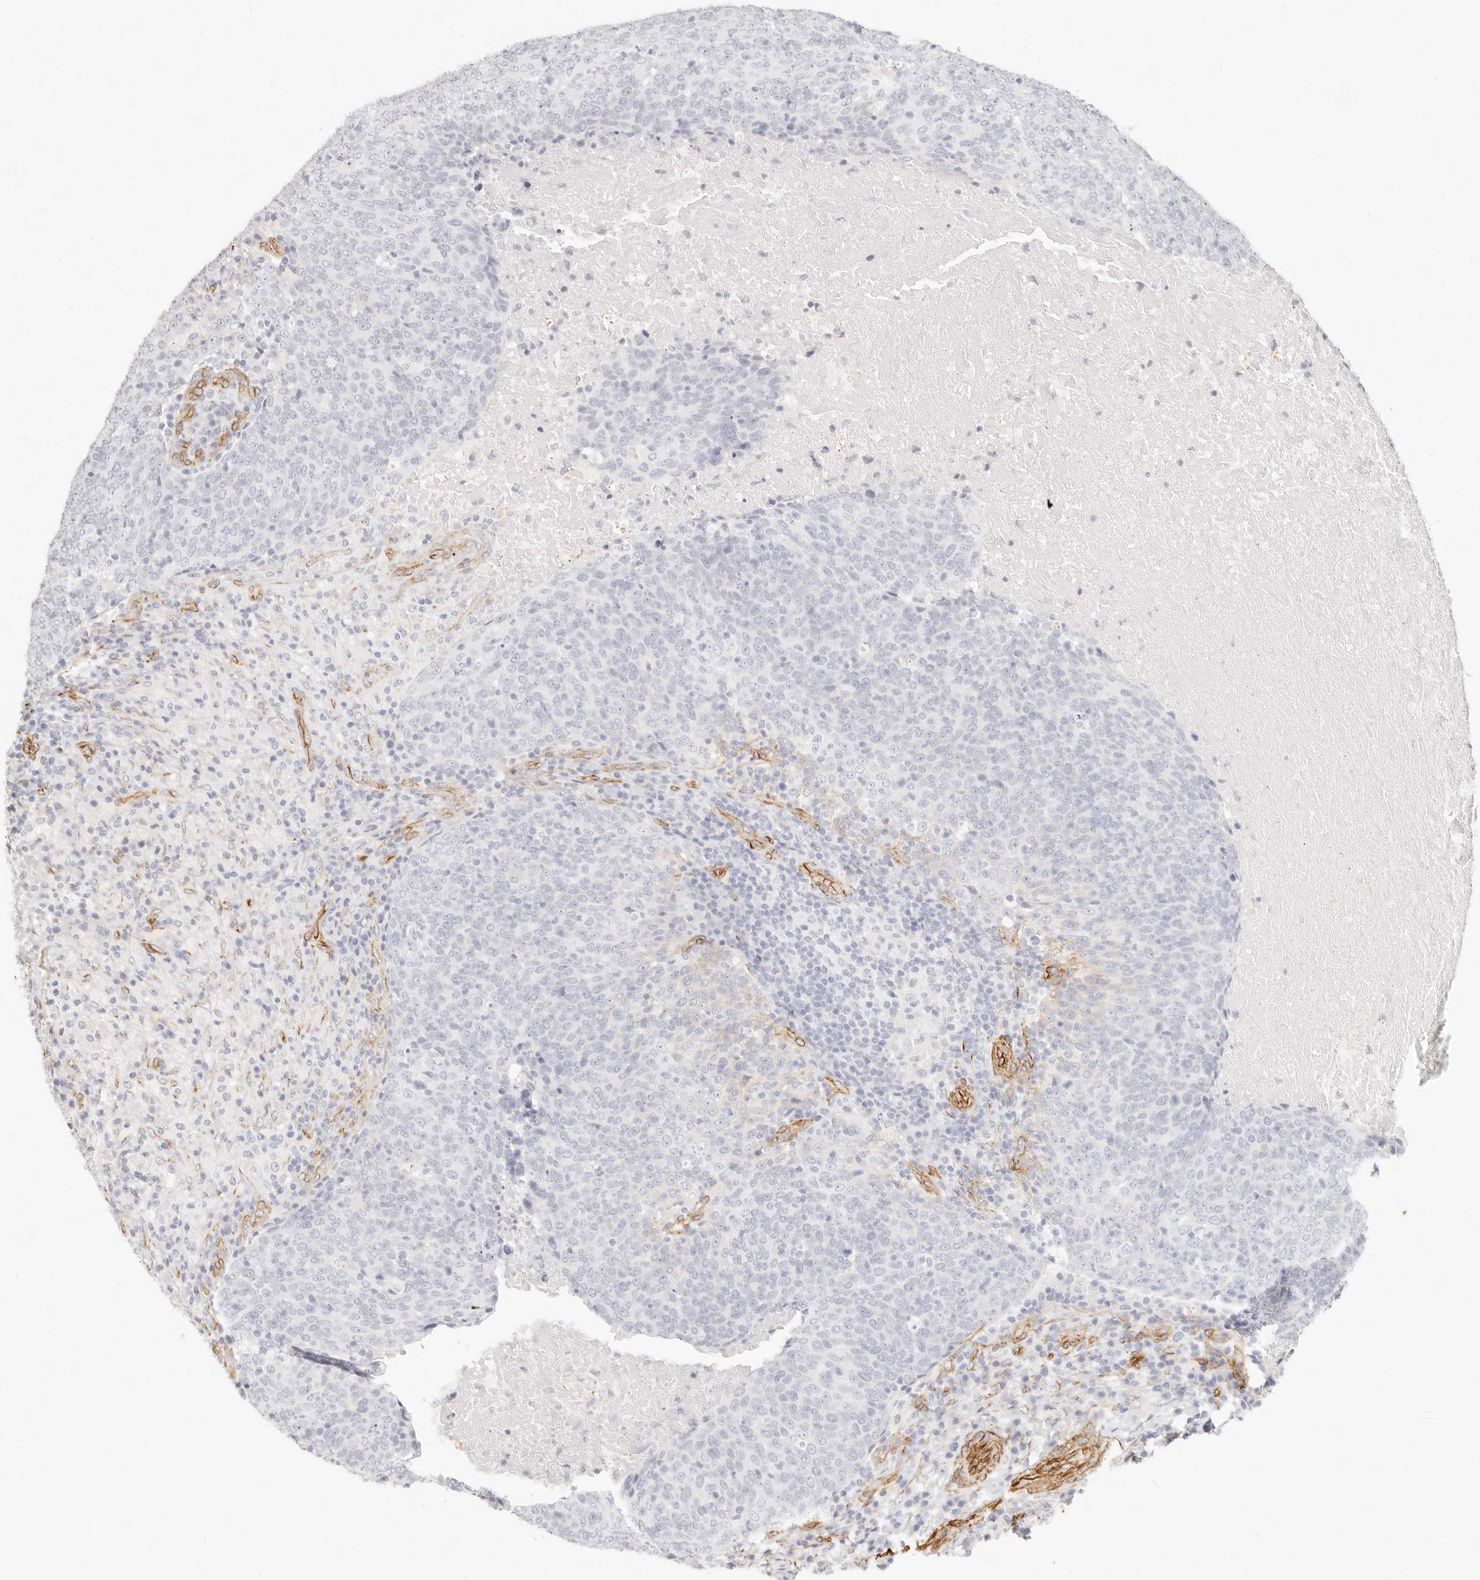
{"staining": {"intensity": "negative", "quantity": "none", "location": "none"}, "tissue": "head and neck cancer", "cell_type": "Tumor cells", "image_type": "cancer", "snomed": [{"axis": "morphology", "description": "Squamous cell carcinoma, NOS"}, {"axis": "morphology", "description": "Squamous cell carcinoma, metastatic, NOS"}, {"axis": "topography", "description": "Lymph node"}, {"axis": "topography", "description": "Head-Neck"}], "caption": "Tumor cells show no significant staining in head and neck cancer. (DAB (3,3'-diaminobenzidine) immunohistochemistry (IHC) with hematoxylin counter stain).", "gene": "NUS1", "patient": {"sex": "male", "age": 62}}